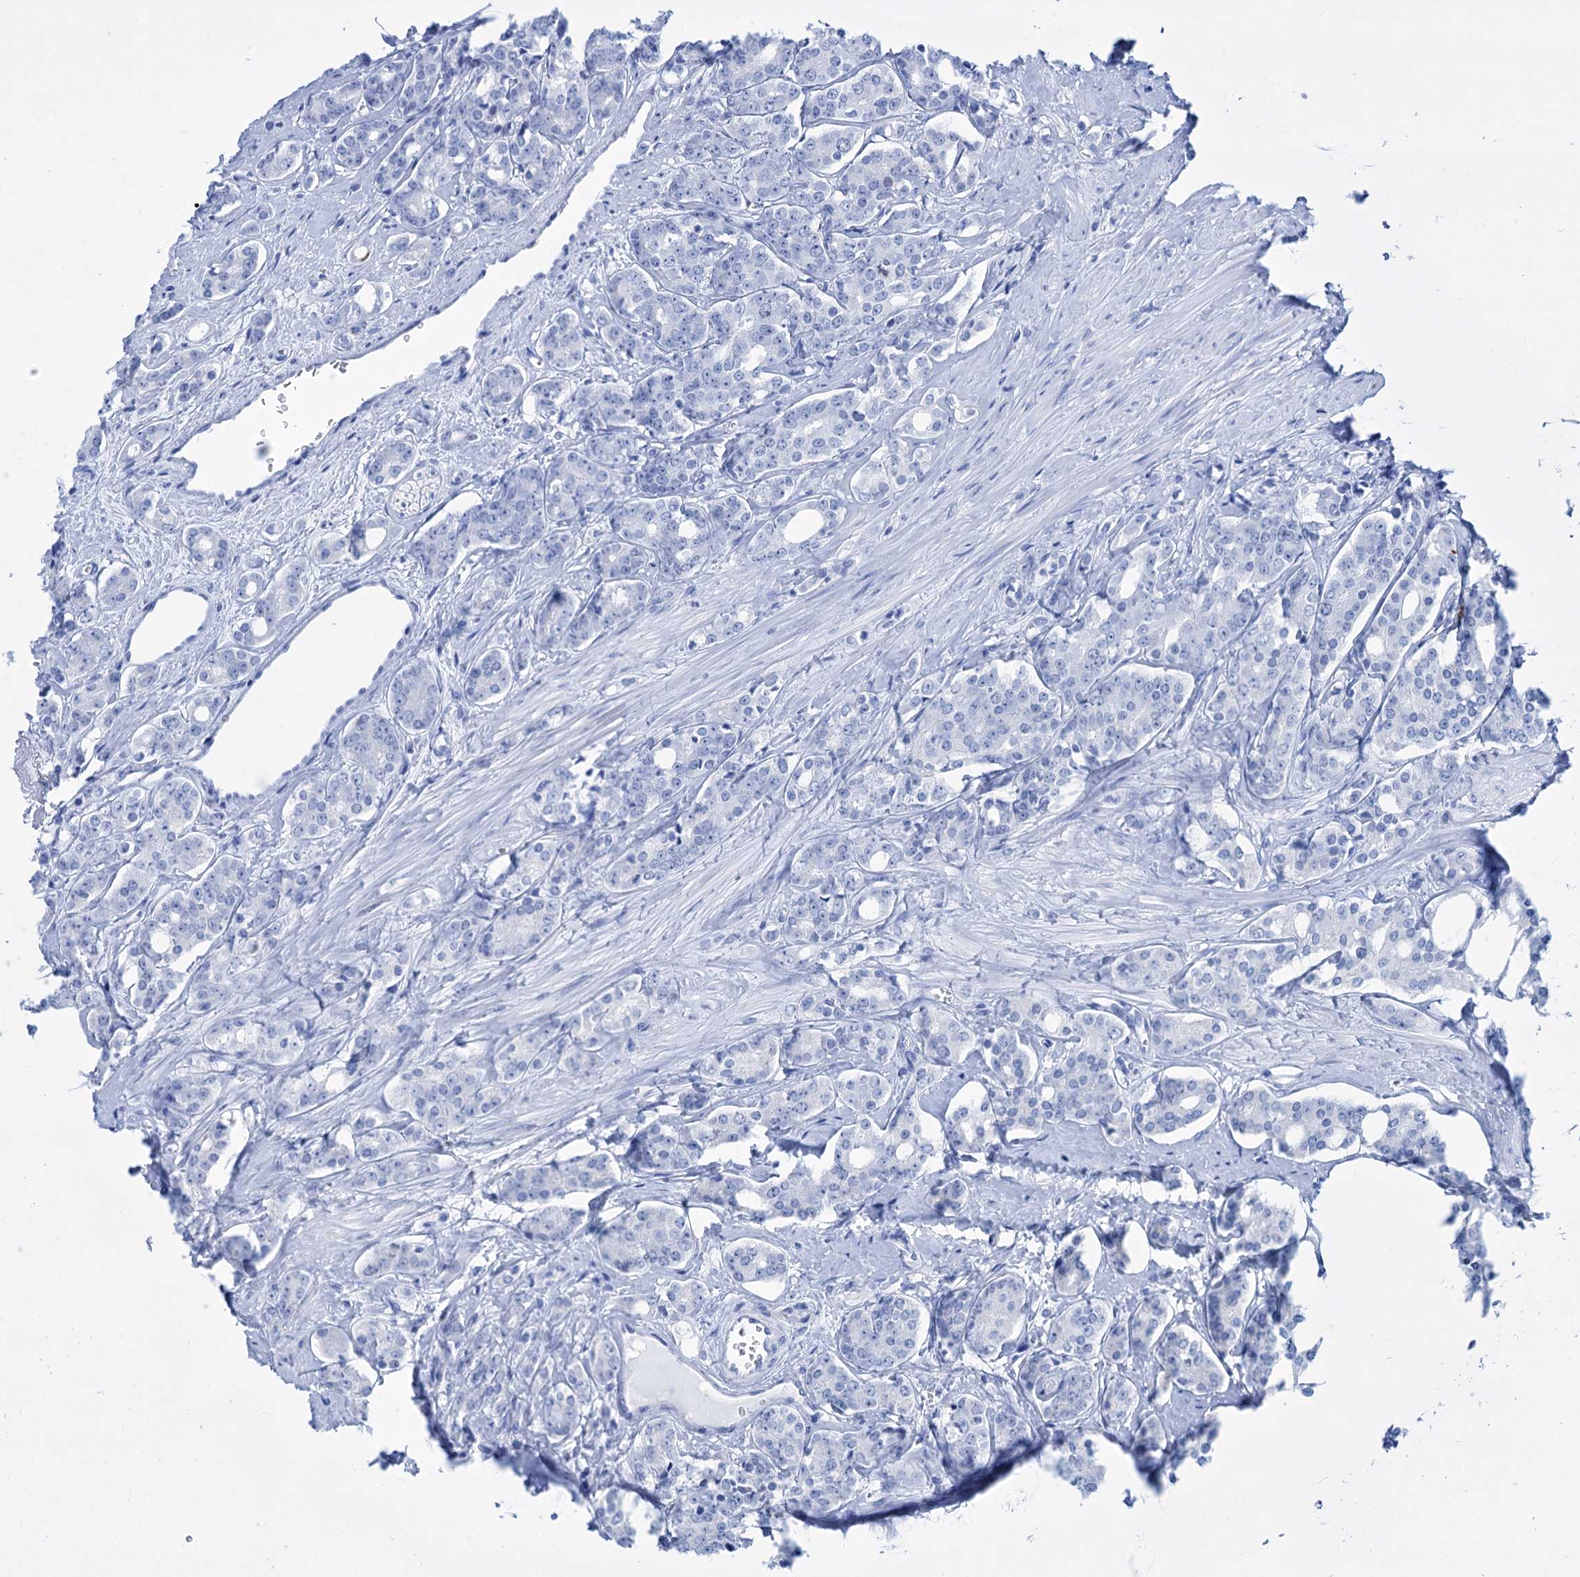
{"staining": {"intensity": "negative", "quantity": "none", "location": "none"}, "tissue": "prostate cancer", "cell_type": "Tumor cells", "image_type": "cancer", "snomed": [{"axis": "morphology", "description": "Adenocarcinoma, High grade"}, {"axis": "topography", "description": "Prostate"}], "caption": "An IHC histopathology image of prostate cancer (adenocarcinoma (high-grade)) is shown. There is no staining in tumor cells of prostate cancer (adenocarcinoma (high-grade)).", "gene": "FBXW12", "patient": {"sex": "male", "age": 62}}